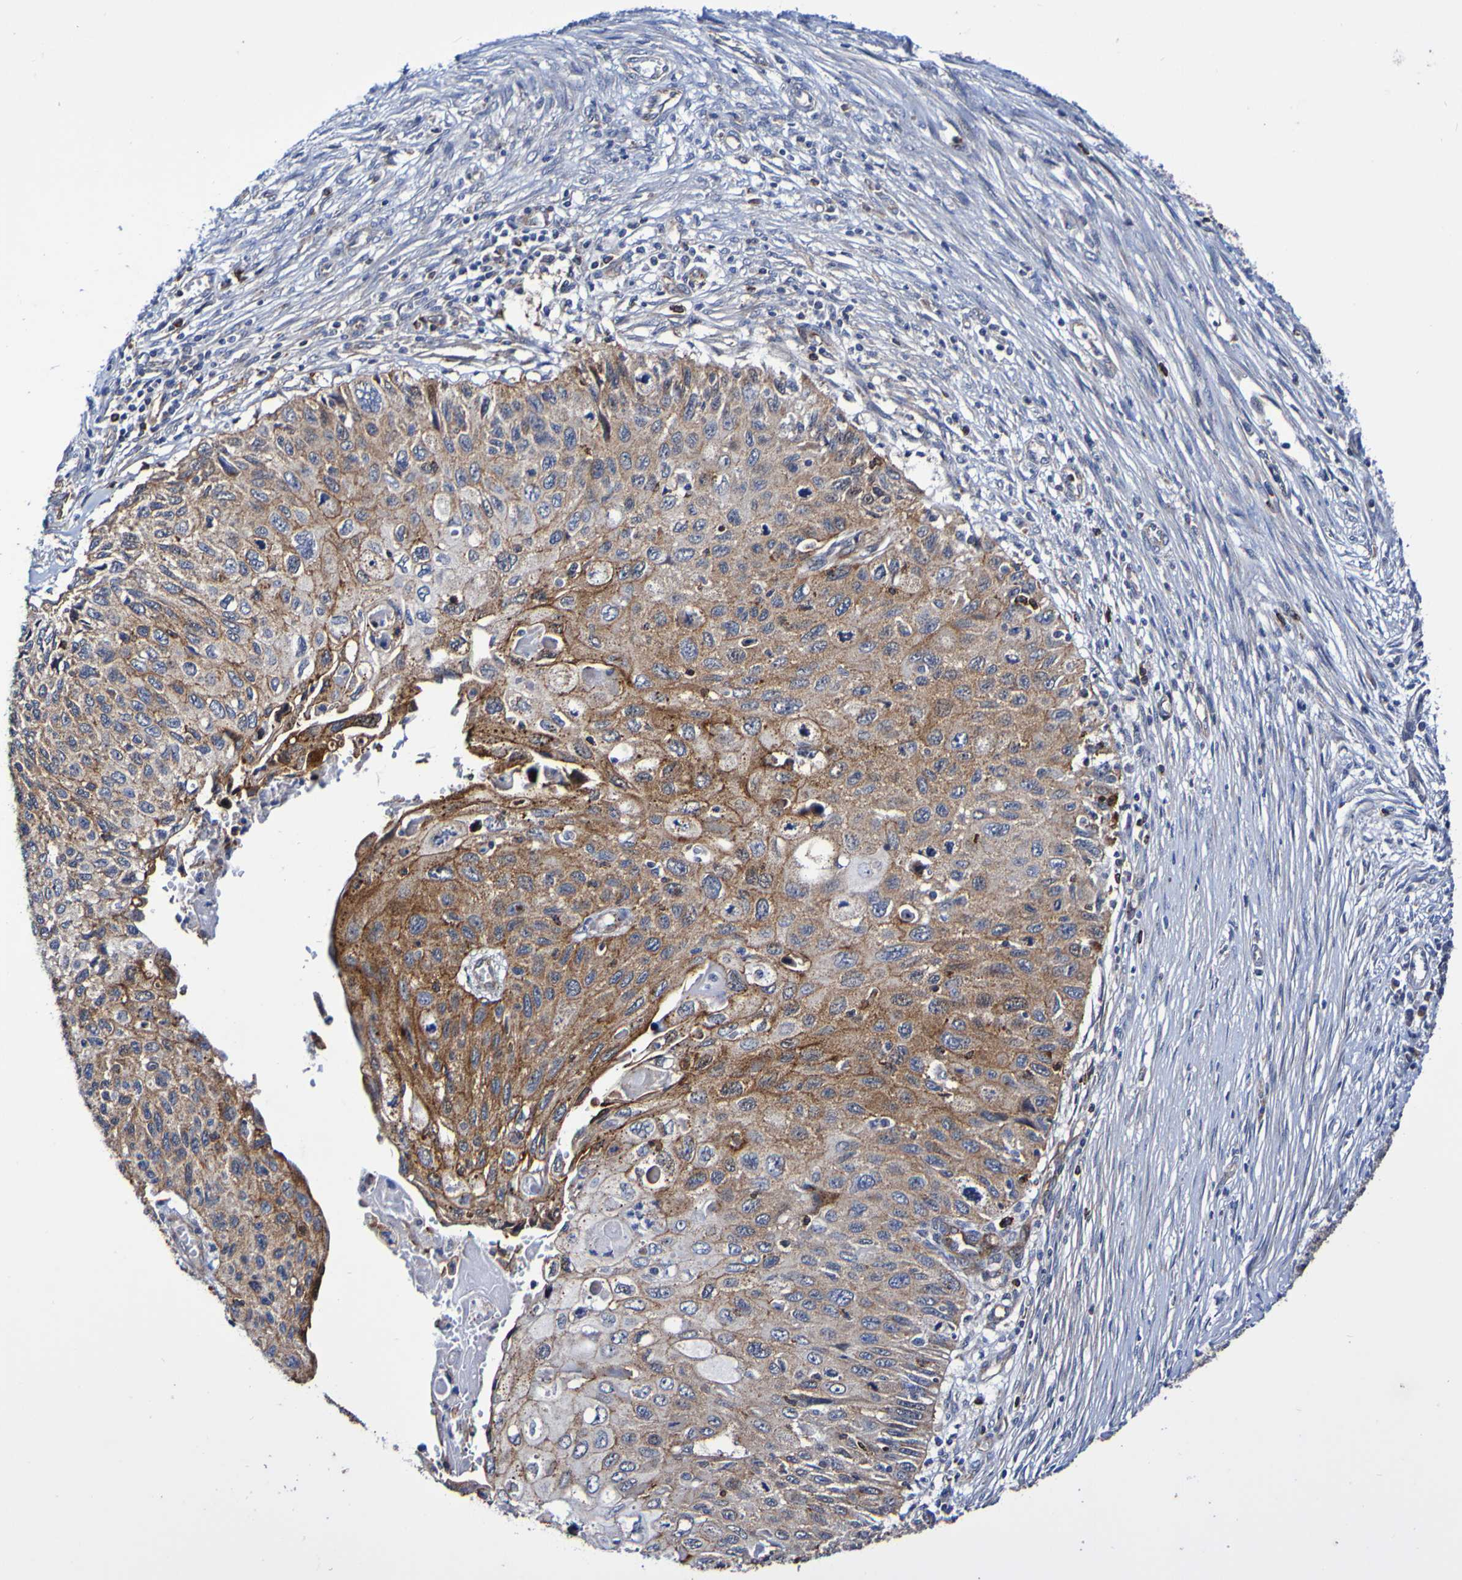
{"staining": {"intensity": "moderate", "quantity": ">75%", "location": "cytoplasmic/membranous"}, "tissue": "cervical cancer", "cell_type": "Tumor cells", "image_type": "cancer", "snomed": [{"axis": "morphology", "description": "Squamous cell carcinoma, NOS"}, {"axis": "topography", "description": "Cervix"}], "caption": "Immunohistochemical staining of human squamous cell carcinoma (cervical) exhibits medium levels of moderate cytoplasmic/membranous positivity in about >75% of tumor cells.", "gene": "GJB1", "patient": {"sex": "female", "age": 70}}